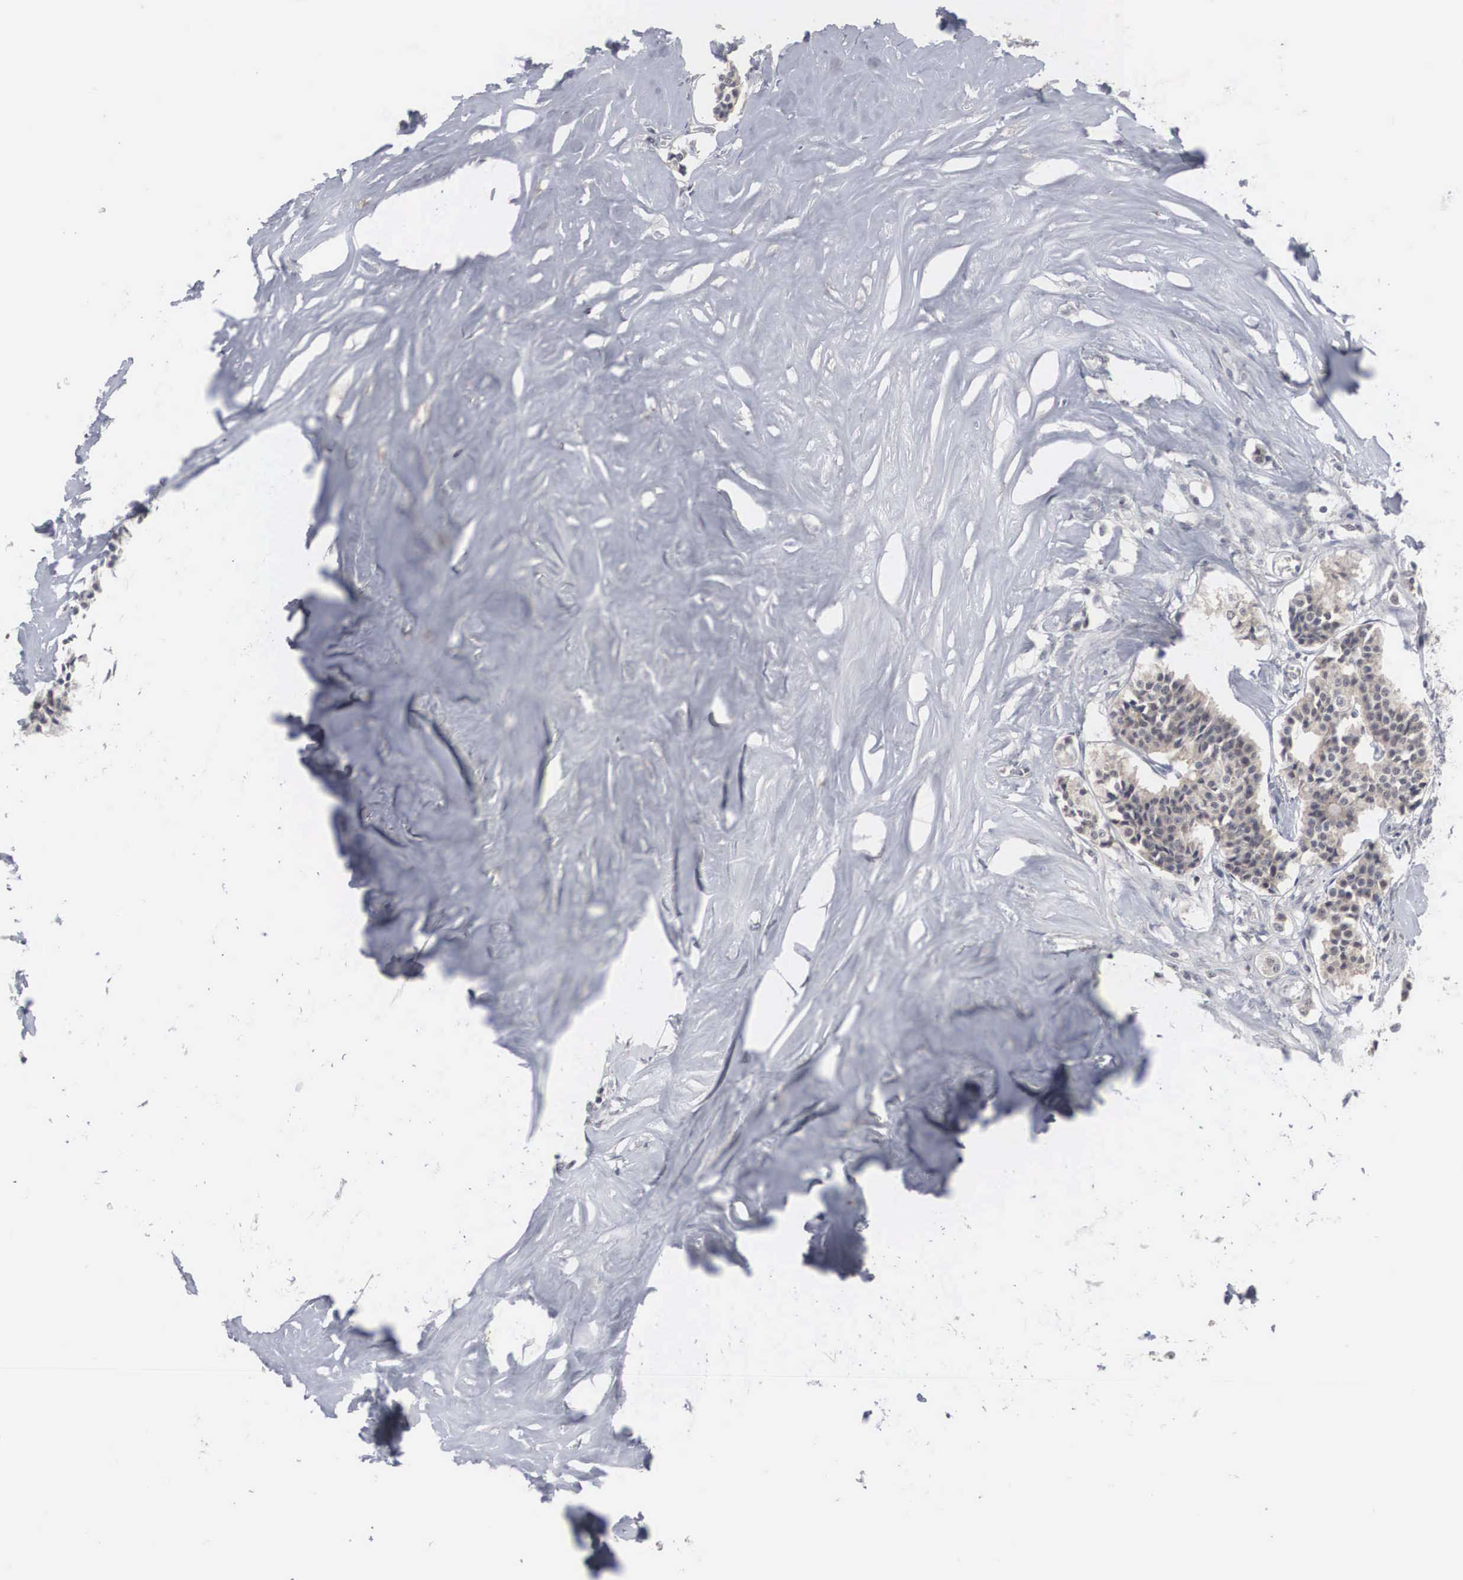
{"staining": {"intensity": "negative", "quantity": "none", "location": "none"}, "tissue": "carcinoid", "cell_type": "Tumor cells", "image_type": "cancer", "snomed": [{"axis": "morphology", "description": "Carcinoid, malignant, NOS"}, {"axis": "topography", "description": "Small intestine"}], "caption": "Immunohistochemical staining of carcinoid displays no significant positivity in tumor cells.", "gene": "AUTS2", "patient": {"sex": "male", "age": 63}}